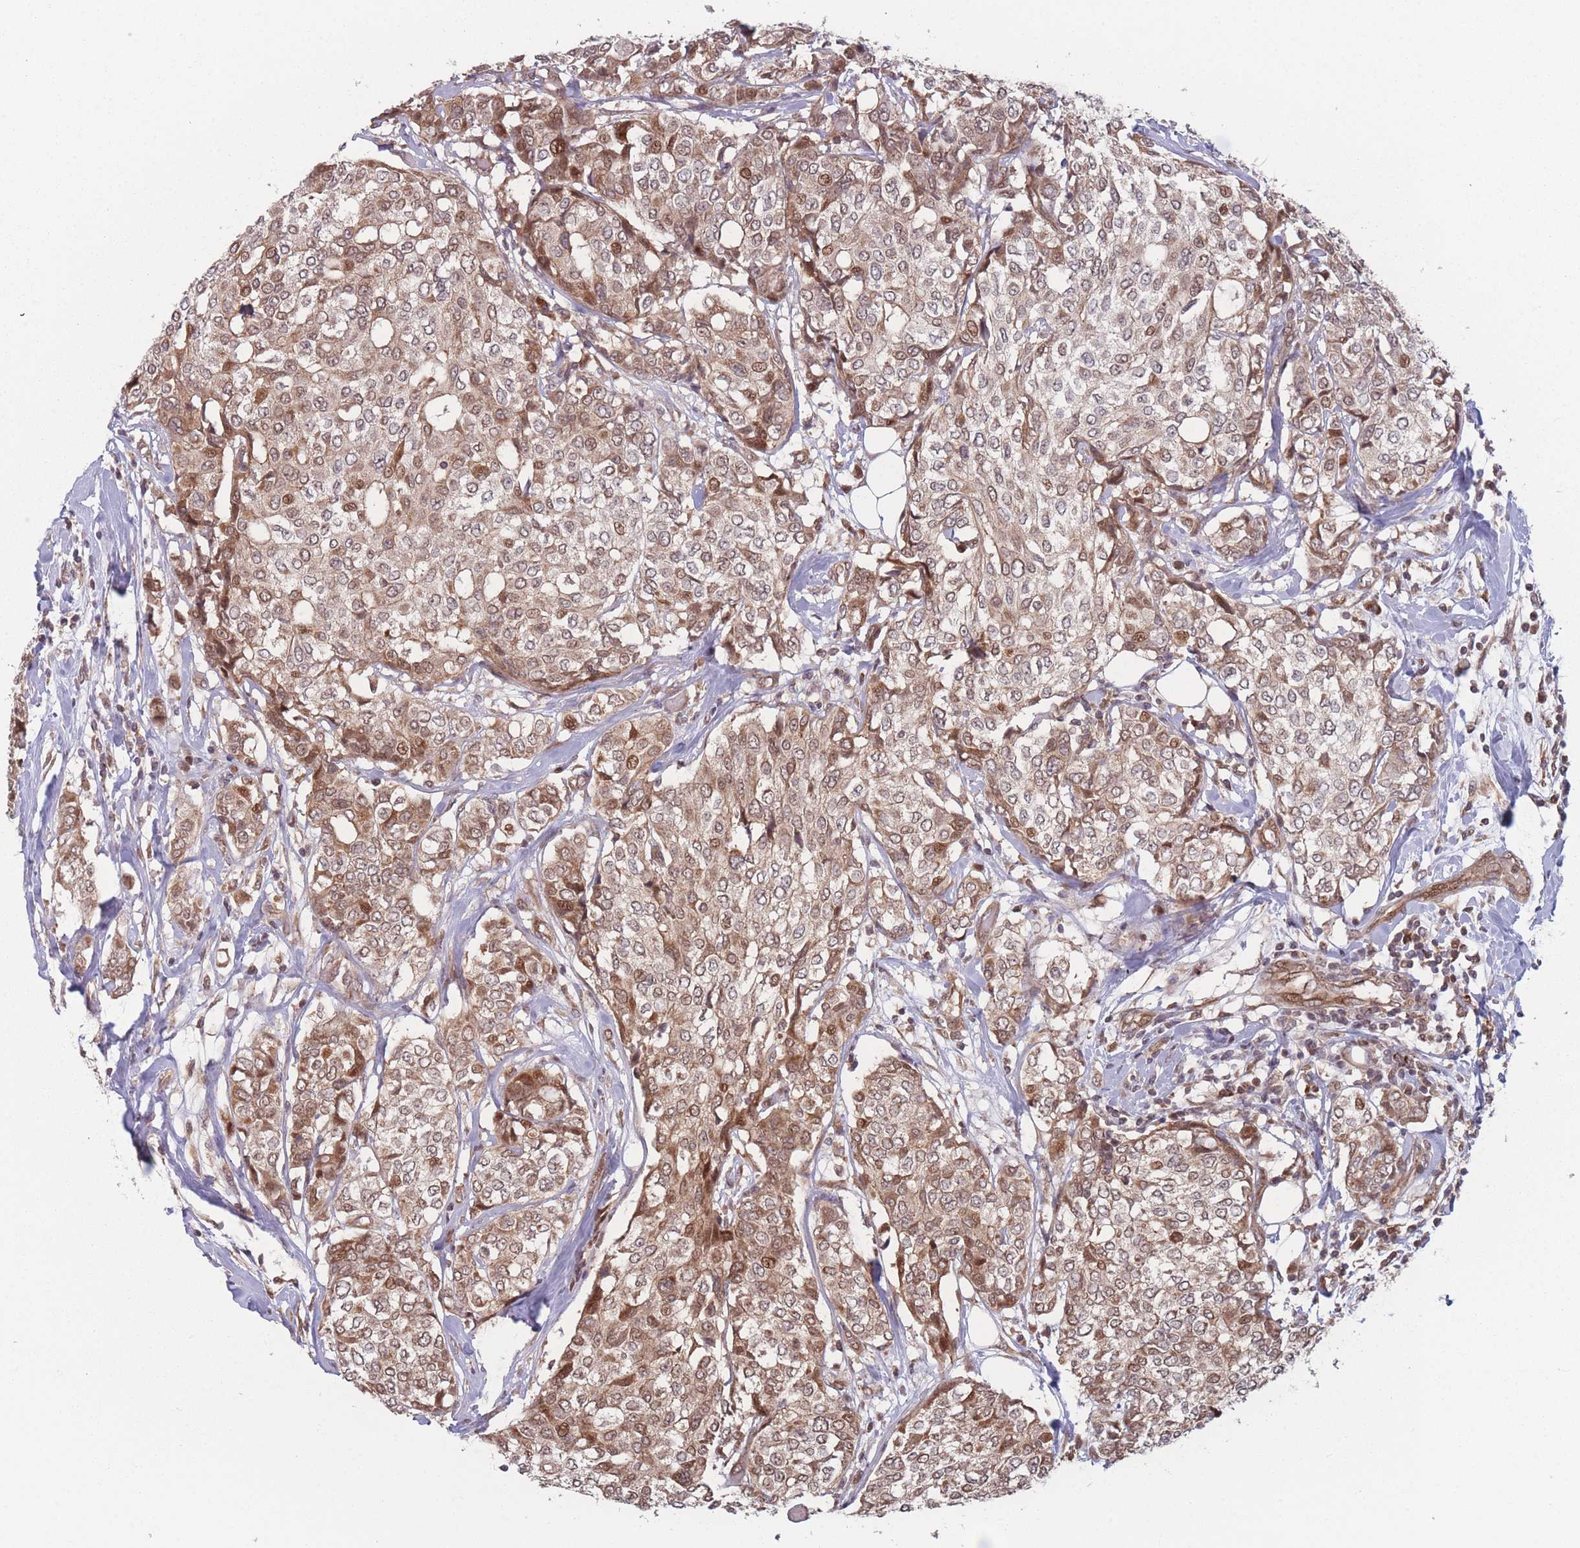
{"staining": {"intensity": "moderate", "quantity": ">75%", "location": "cytoplasmic/membranous,nuclear"}, "tissue": "breast cancer", "cell_type": "Tumor cells", "image_type": "cancer", "snomed": [{"axis": "morphology", "description": "Lobular carcinoma"}, {"axis": "topography", "description": "Breast"}], "caption": "A brown stain labels moderate cytoplasmic/membranous and nuclear expression of a protein in human breast cancer (lobular carcinoma) tumor cells. (Brightfield microscopy of DAB IHC at high magnification).", "gene": "RPS18", "patient": {"sex": "female", "age": 51}}